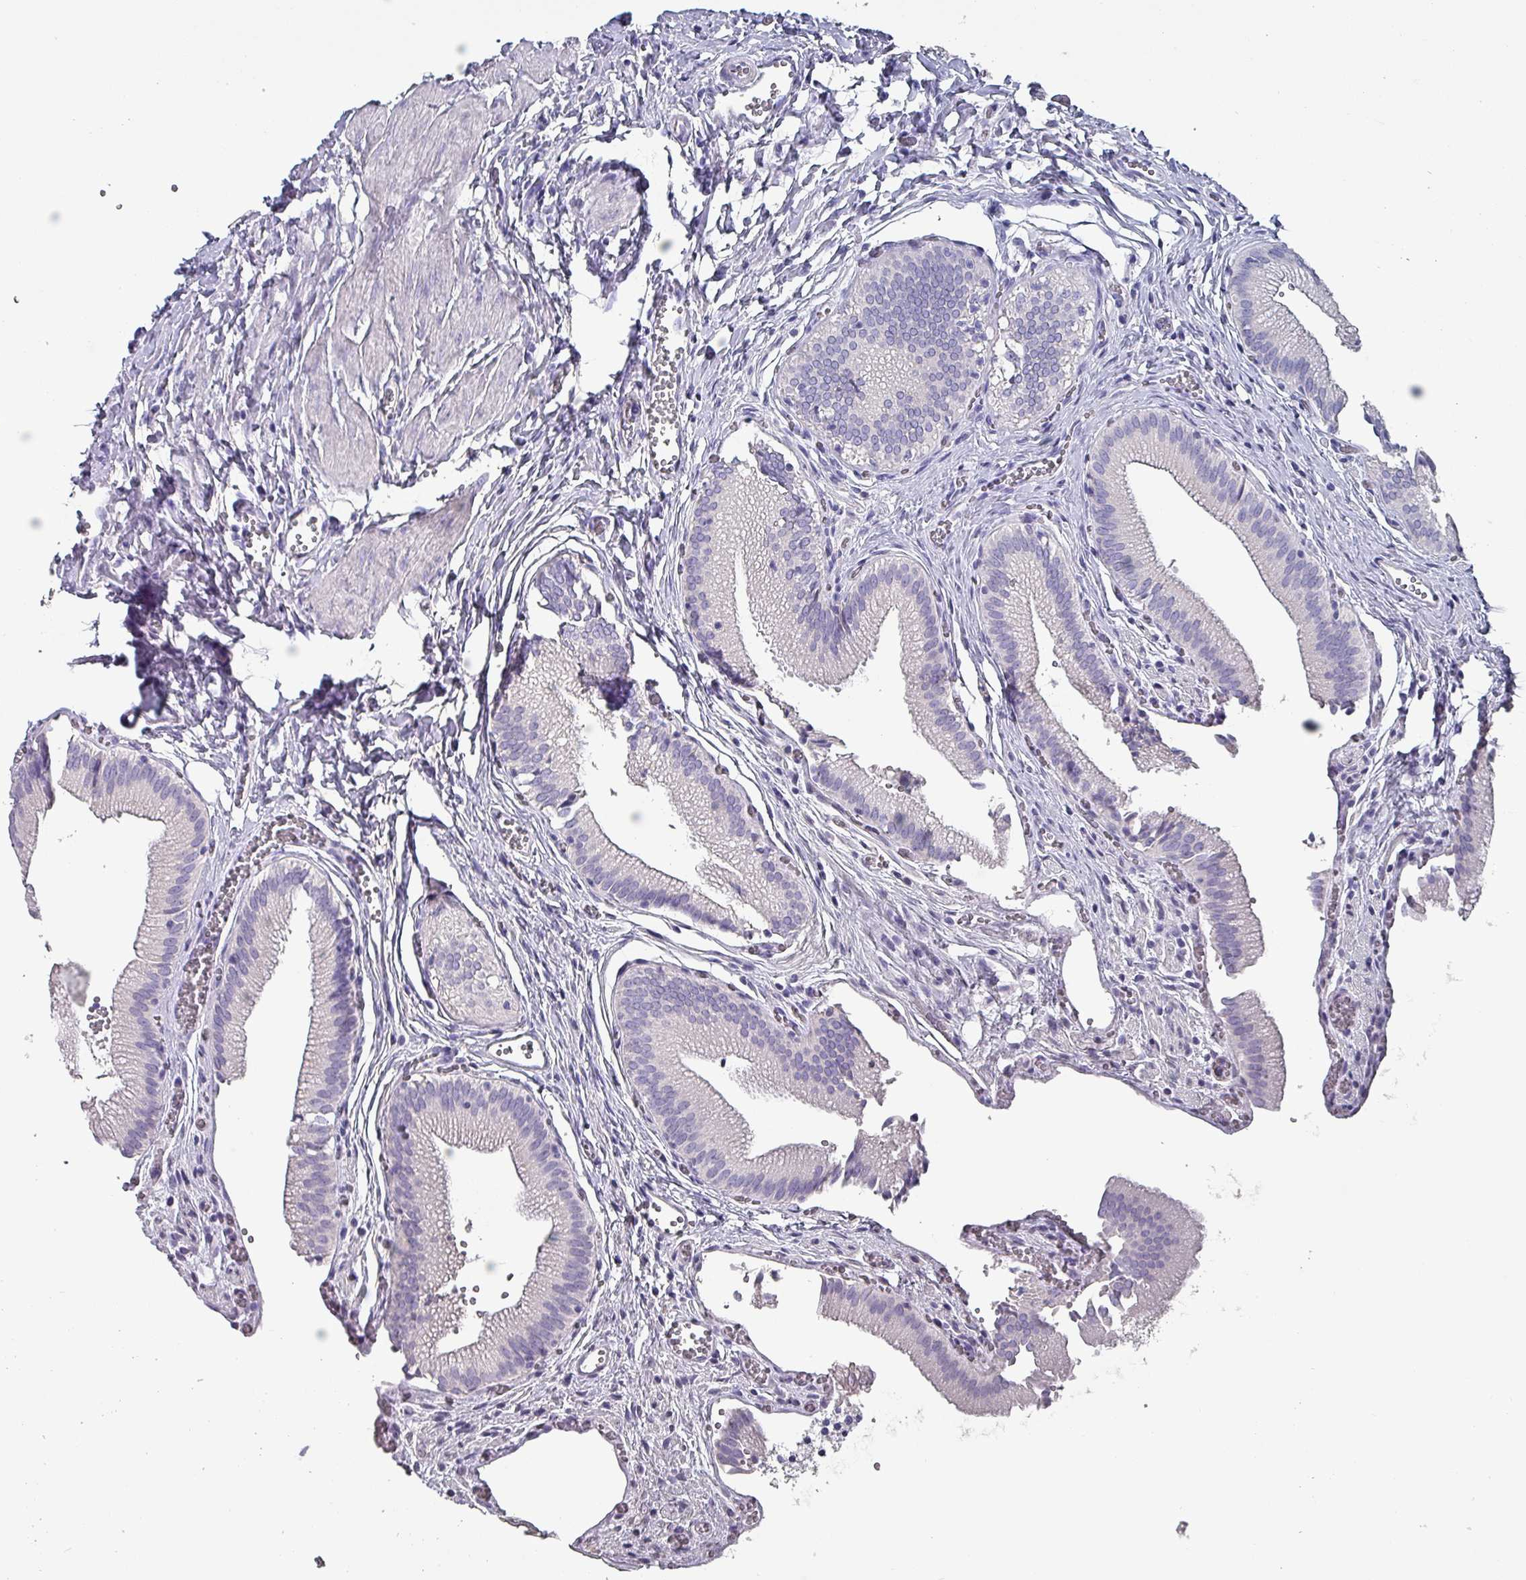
{"staining": {"intensity": "negative", "quantity": "none", "location": "none"}, "tissue": "gallbladder", "cell_type": "Glandular cells", "image_type": "normal", "snomed": [{"axis": "morphology", "description": "Normal tissue, NOS"}, {"axis": "topography", "description": "Gallbladder"}, {"axis": "topography", "description": "Peripheral nerve tissue"}], "caption": "Gallbladder was stained to show a protein in brown. There is no significant expression in glandular cells. (Brightfield microscopy of DAB (3,3'-diaminobenzidine) IHC at high magnification).", "gene": "INS", "patient": {"sex": "male", "age": 17}}